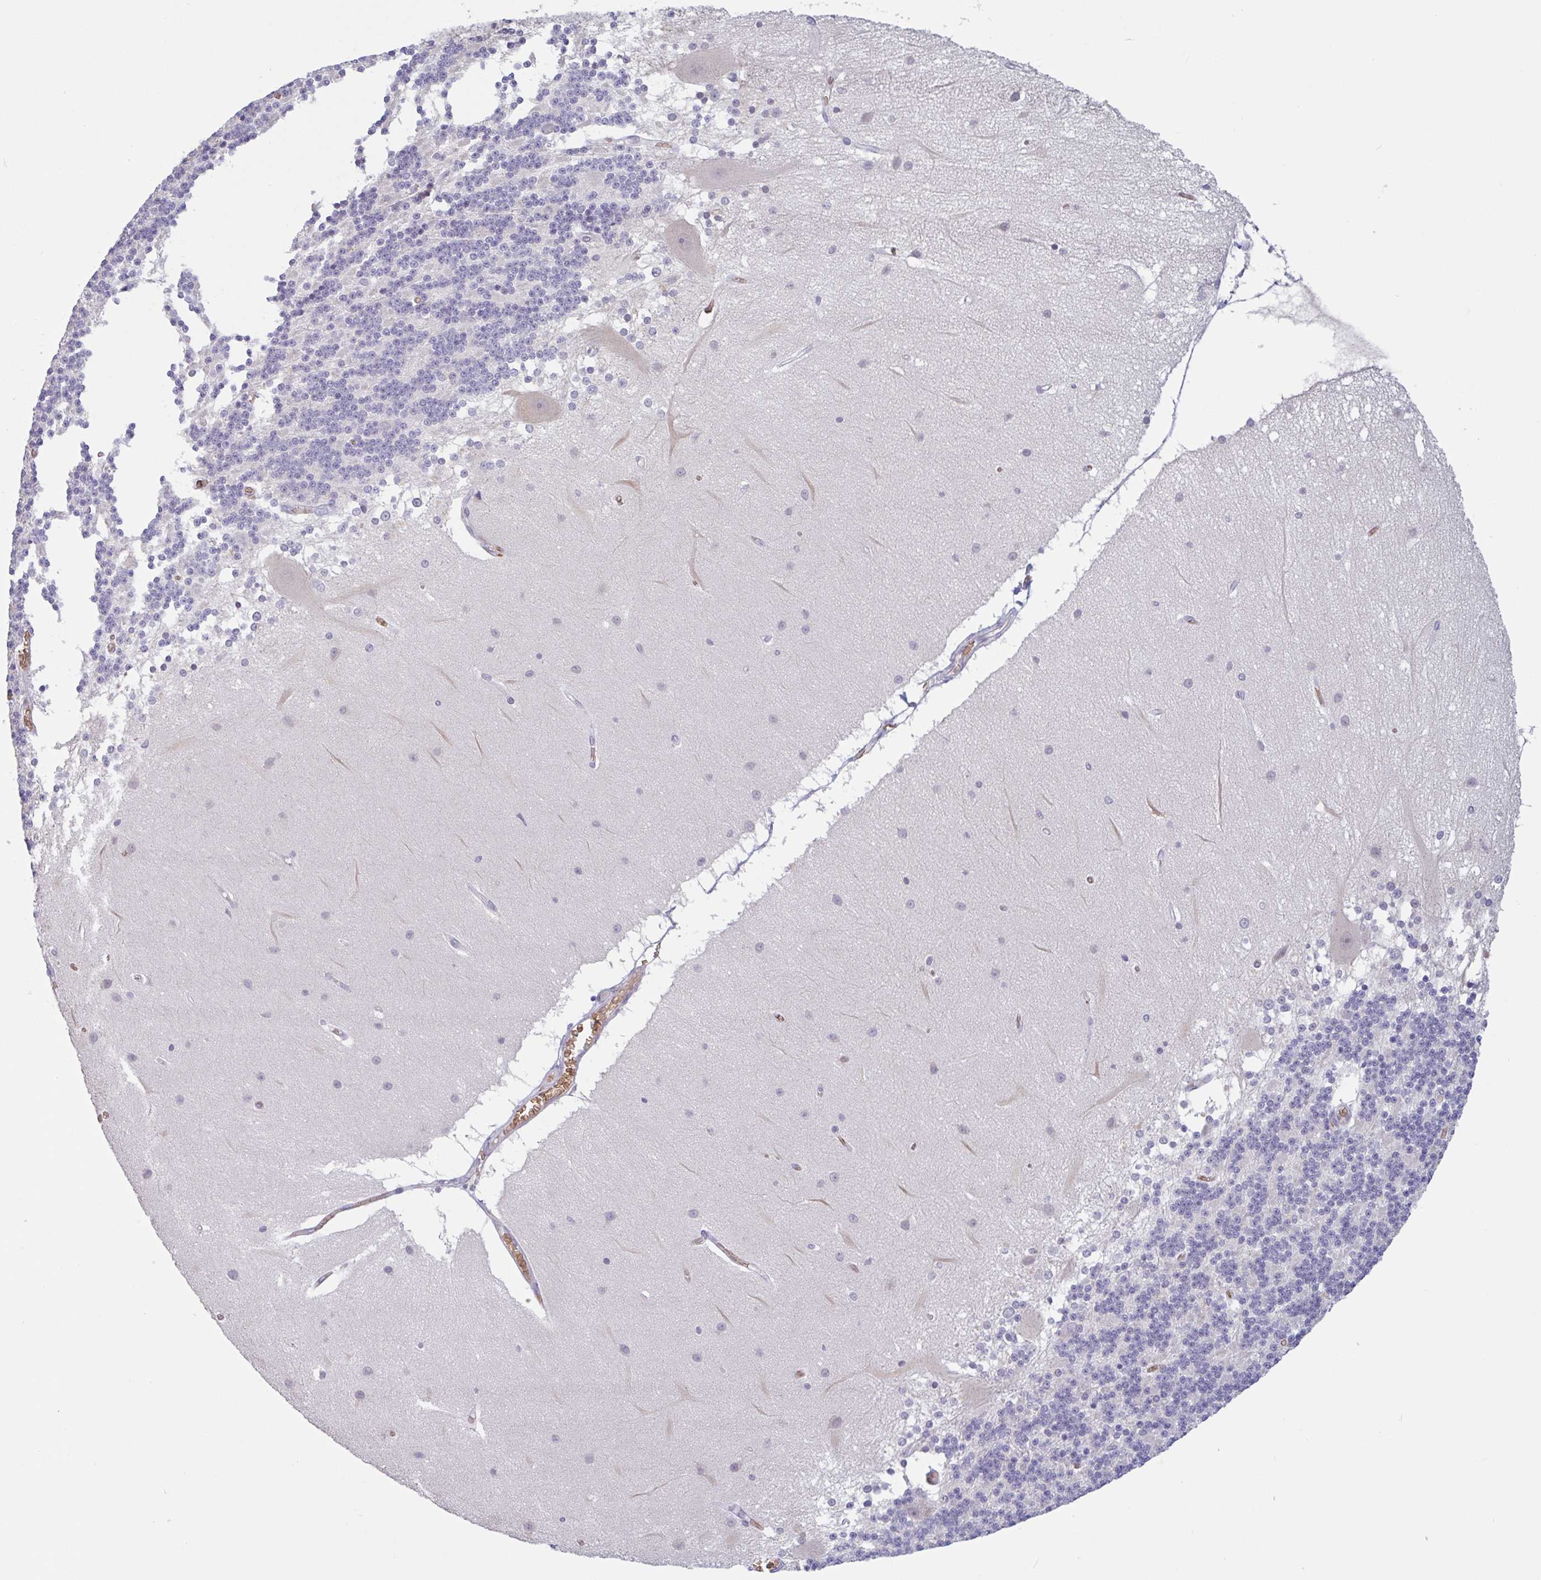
{"staining": {"intensity": "negative", "quantity": "none", "location": "none"}, "tissue": "cerebellum", "cell_type": "Cells in granular layer", "image_type": "normal", "snomed": [{"axis": "morphology", "description": "Normal tissue, NOS"}, {"axis": "topography", "description": "Cerebellum"}], "caption": "Immunohistochemistry micrograph of unremarkable cerebellum: cerebellum stained with DAB exhibits no significant protein expression in cells in granular layer. Brightfield microscopy of immunohistochemistry (IHC) stained with DAB (brown) and hematoxylin (blue), captured at high magnification.", "gene": "RHAG", "patient": {"sex": "female", "age": 54}}